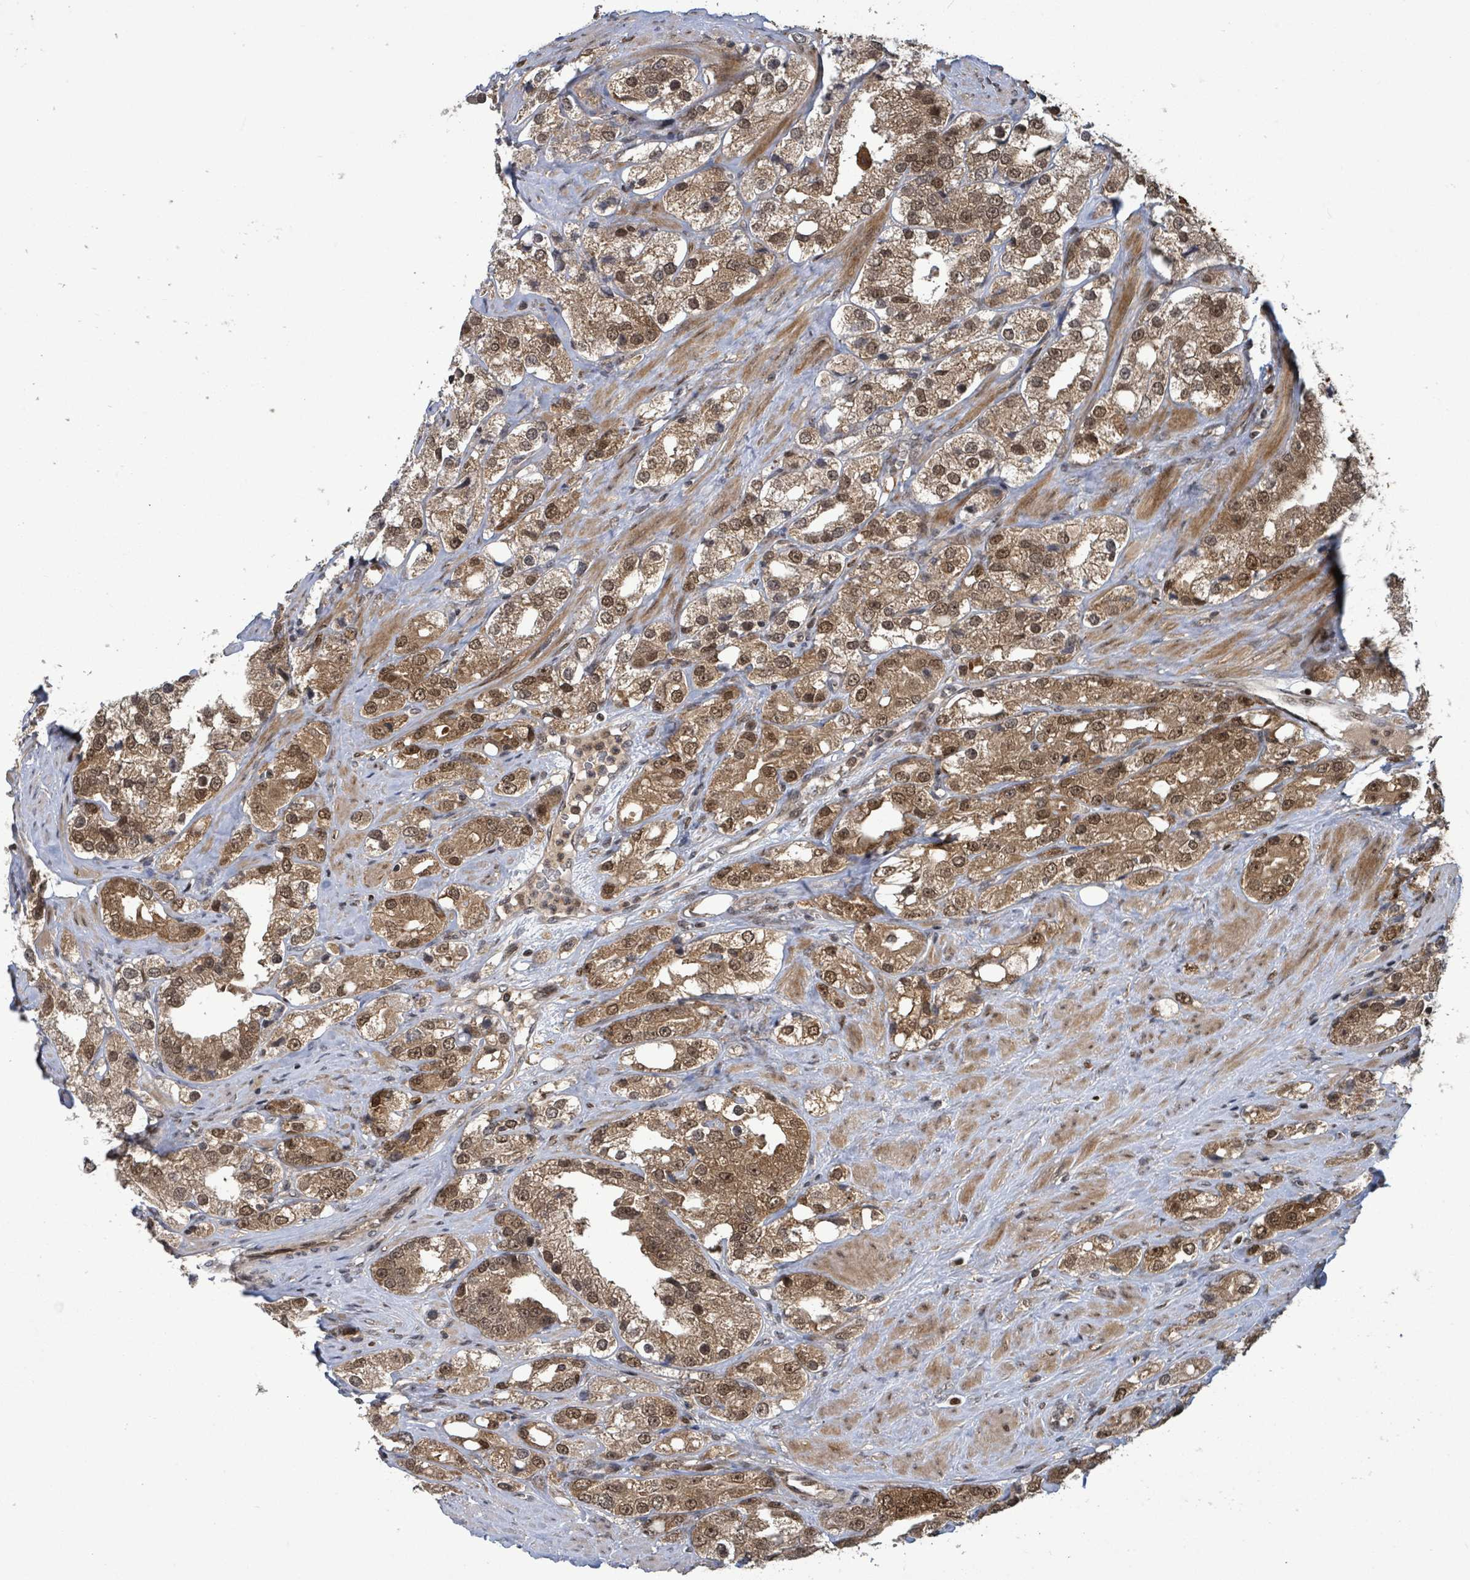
{"staining": {"intensity": "moderate", "quantity": ">75%", "location": "cytoplasmic/membranous,nuclear"}, "tissue": "prostate cancer", "cell_type": "Tumor cells", "image_type": "cancer", "snomed": [{"axis": "morphology", "description": "Adenocarcinoma, NOS"}, {"axis": "topography", "description": "Prostate"}], "caption": "About >75% of tumor cells in prostate cancer exhibit moderate cytoplasmic/membranous and nuclear protein positivity as visualized by brown immunohistochemical staining.", "gene": "FBXO6", "patient": {"sex": "male", "age": 79}}